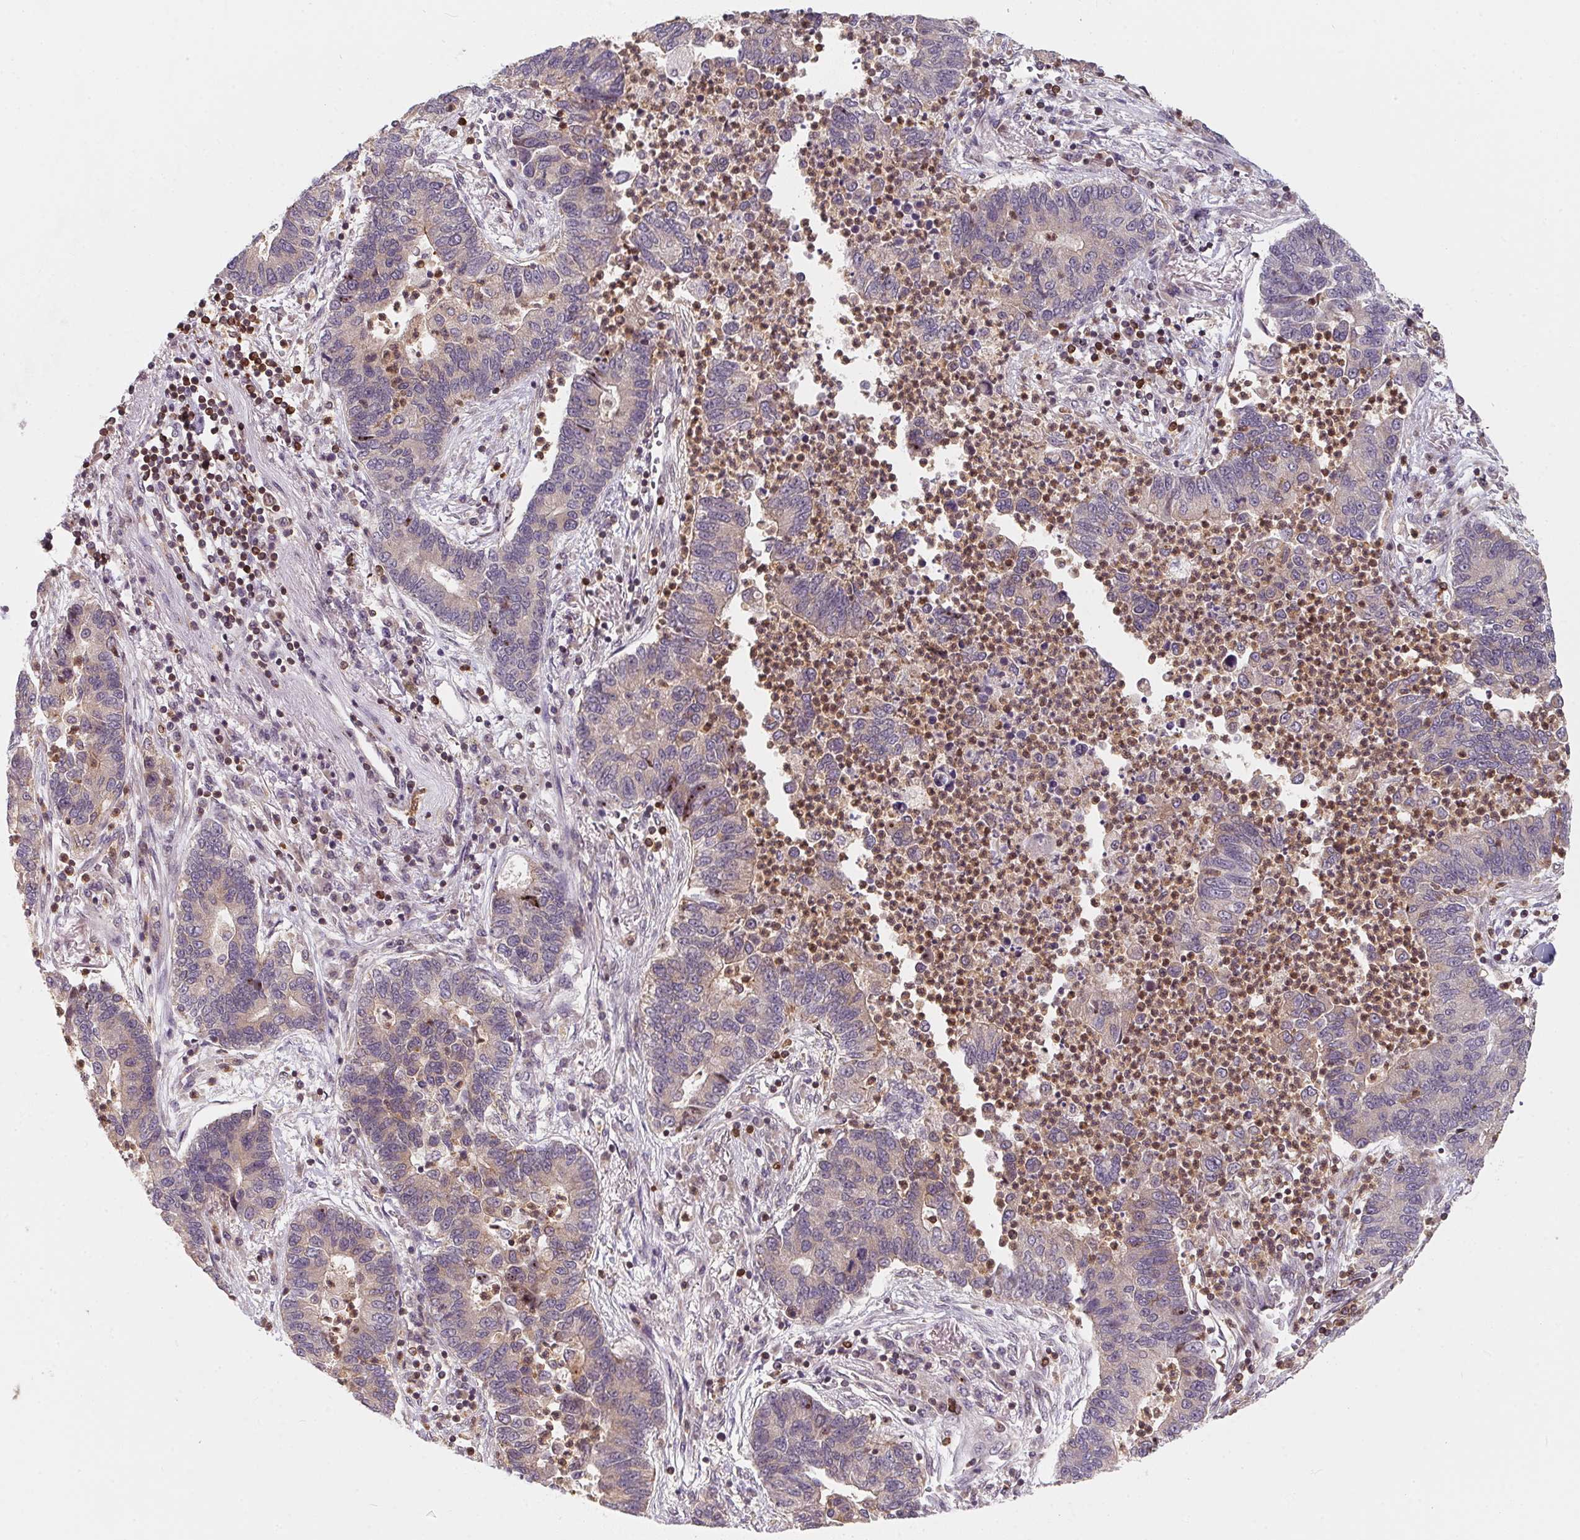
{"staining": {"intensity": "weak", "quantity": "<25%", "location": "cytoplasmic/membranous"}, "tissue": "lung cancer", "cell_type": "Tumor cells", "image_type": "cancer", "snomed": [{"axis": "morphology", "description": "Adenocarcinoma, NOS"}, {"axis": "topography", "description": "Lung"}], "caption": "This is an immunohistochemistry (IHC) histopathology image of human lung cancer. There is no expression in tumor cells.", "gene": "ANKRD13A", "patient": {"sex": "female", "age": 57}}